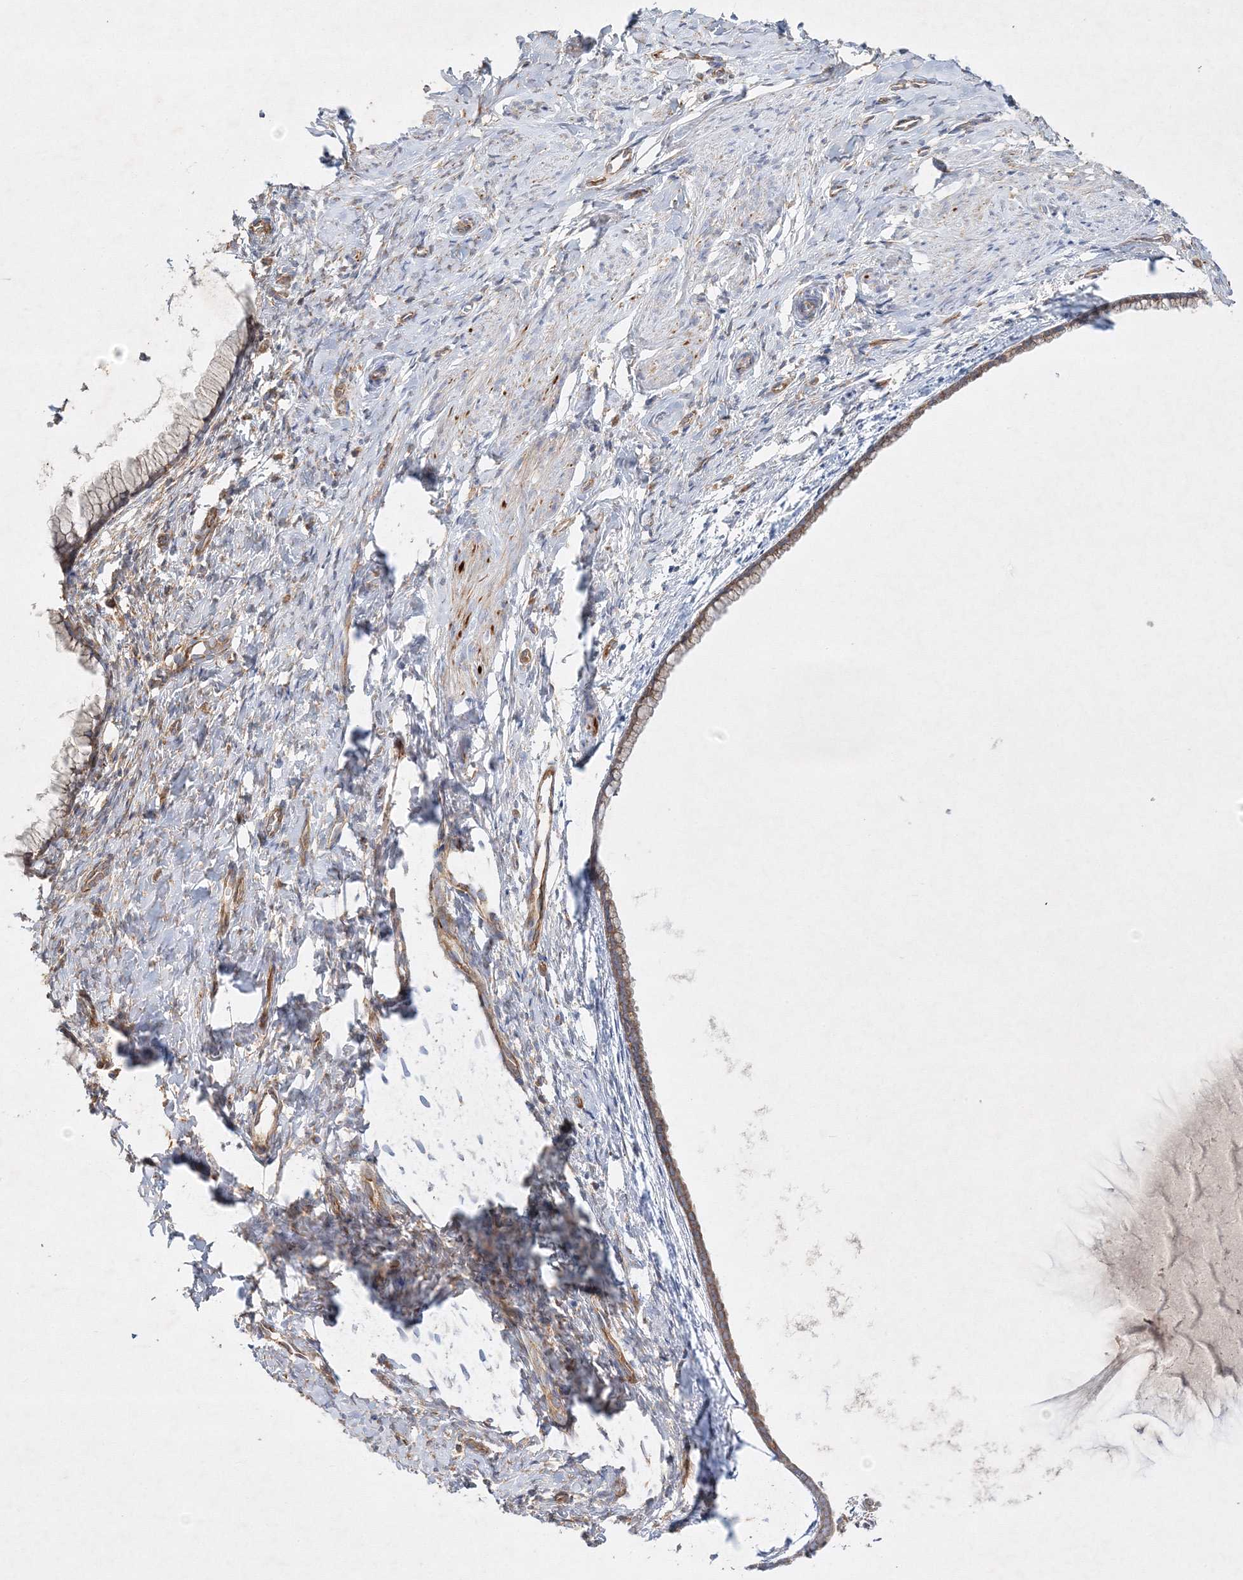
{"staining": {"intensity": "moderate", "quantity": ">75%", "location": "cytoplasmic/membranous"}, "tissue": "cervix", "cell_type": "Glandular cells", "image_type": "normal", "snomed": [{"axis": "morphology", "description": "Normal tissue, NOS"}, {"axis": "topography", "description": "Cervix"}], "caption": "The photomicrograph reveals immunohistochemical staining of normal cervix. There is moderate cytoplasmic/membranous staining is appreciated in approximately >75% of glandular cells. (DAB = brown stain, brightfield microscopy at high magnification).", "gene": "WDR37", "patient": {"sex": "female", "age": 75}}